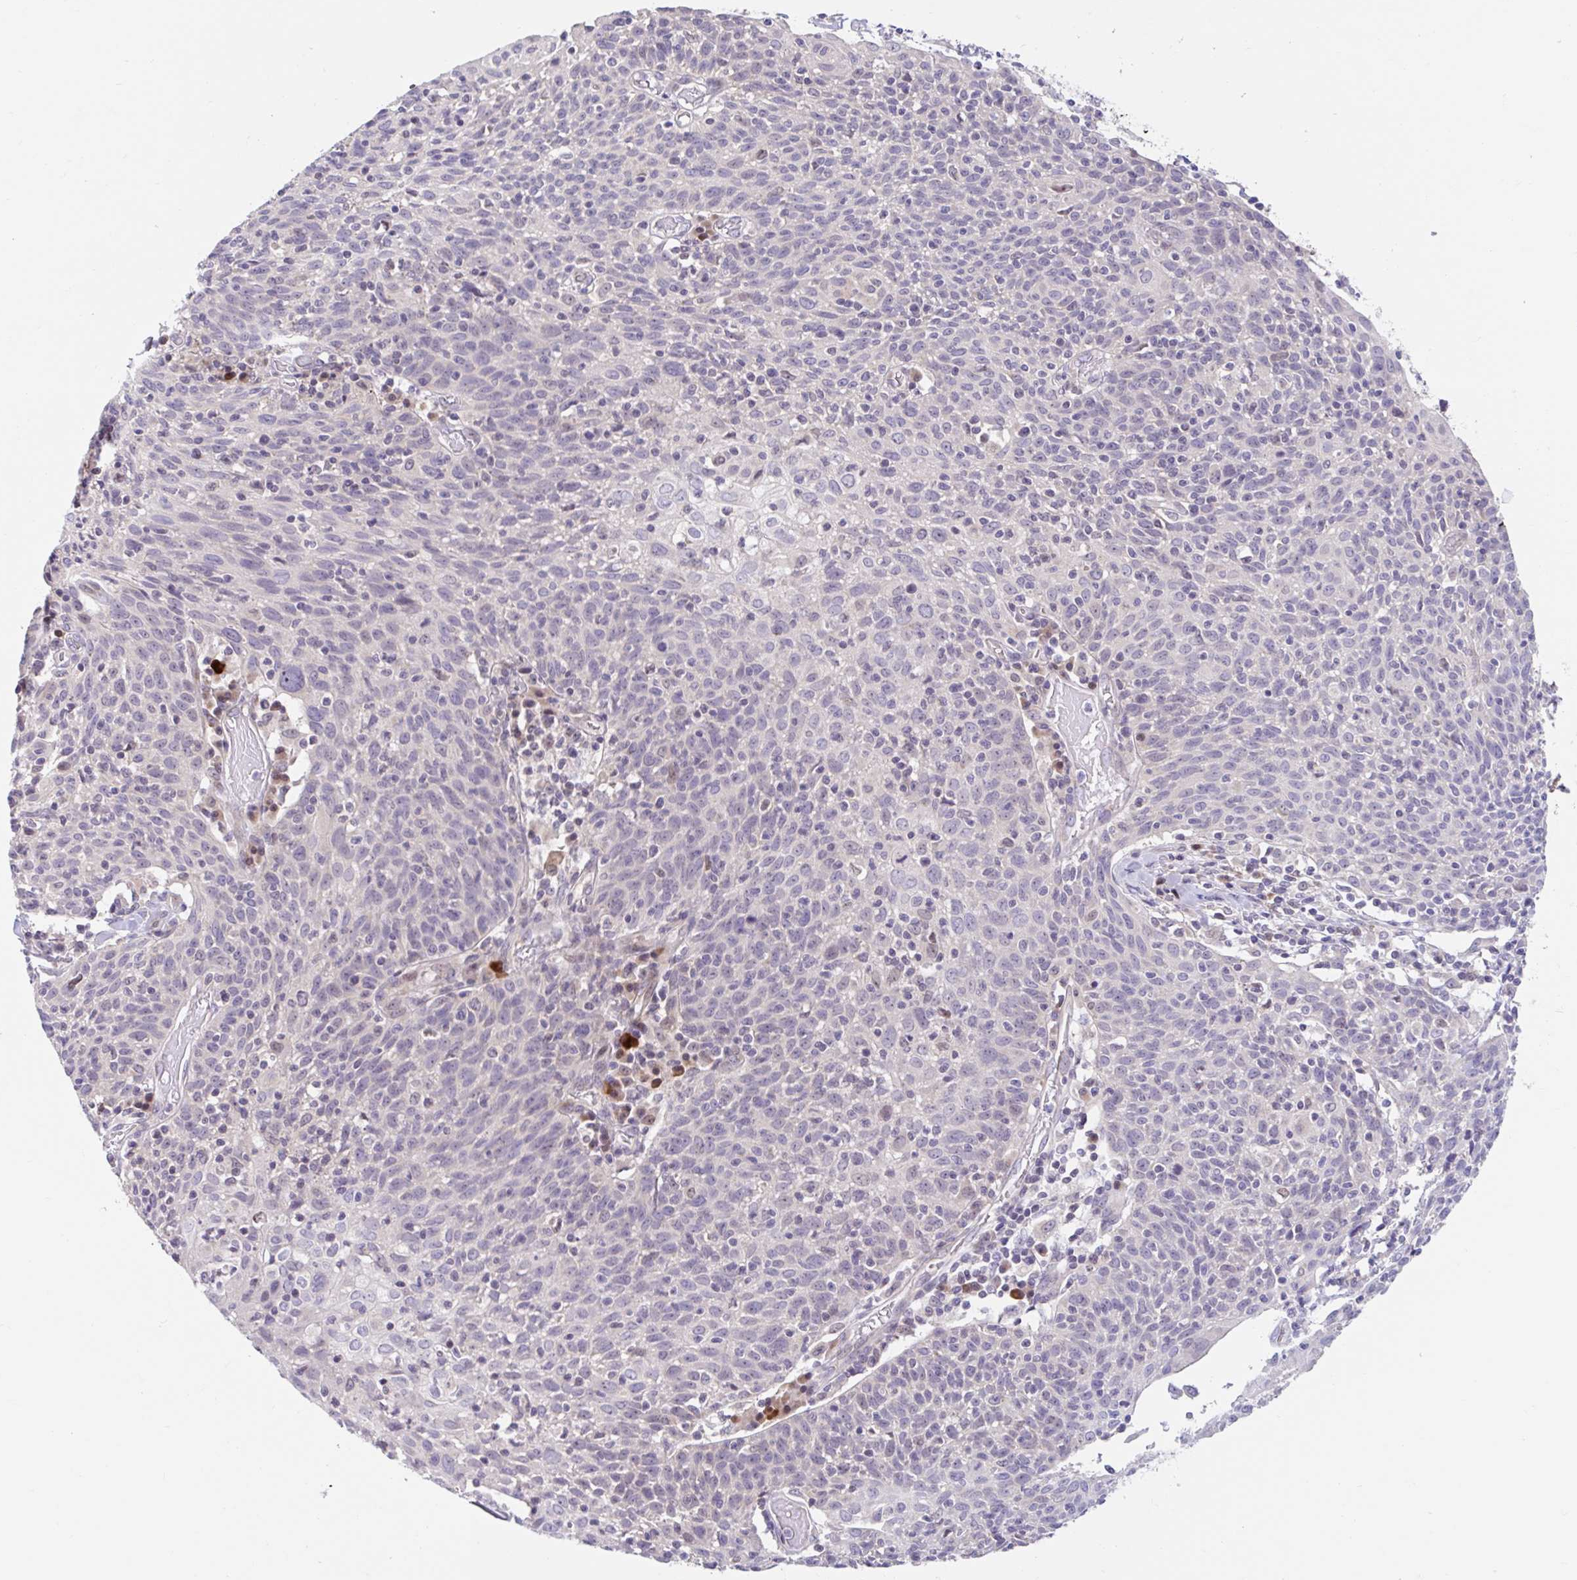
{"staining": {"intensity": "negative", "quantity": "none", "location": "none"}, "tissue": "cervical cancer", "cell_type": "Tumor cells", "image_type": "cancer", "snomed": [{"axis": "morphology", "description": "Squamous cell carcinoma, NOS"}, {"axis": "topography", "description": "Cervix"}], "caption": "Immunohistochemistry image of neoplastic tissue: human squamous cell carcinoma (cervical) stained with DAB (3,3'-diaminobenzidine) shows no significant protein staining in tumor cells. (Stains: DAB IHC with hematoxylin counter stain, Microscopy: brightfield microscopy at high magnification).", "gene": "NT5C1B", "patient": {"sex": "female", "age": 52}}